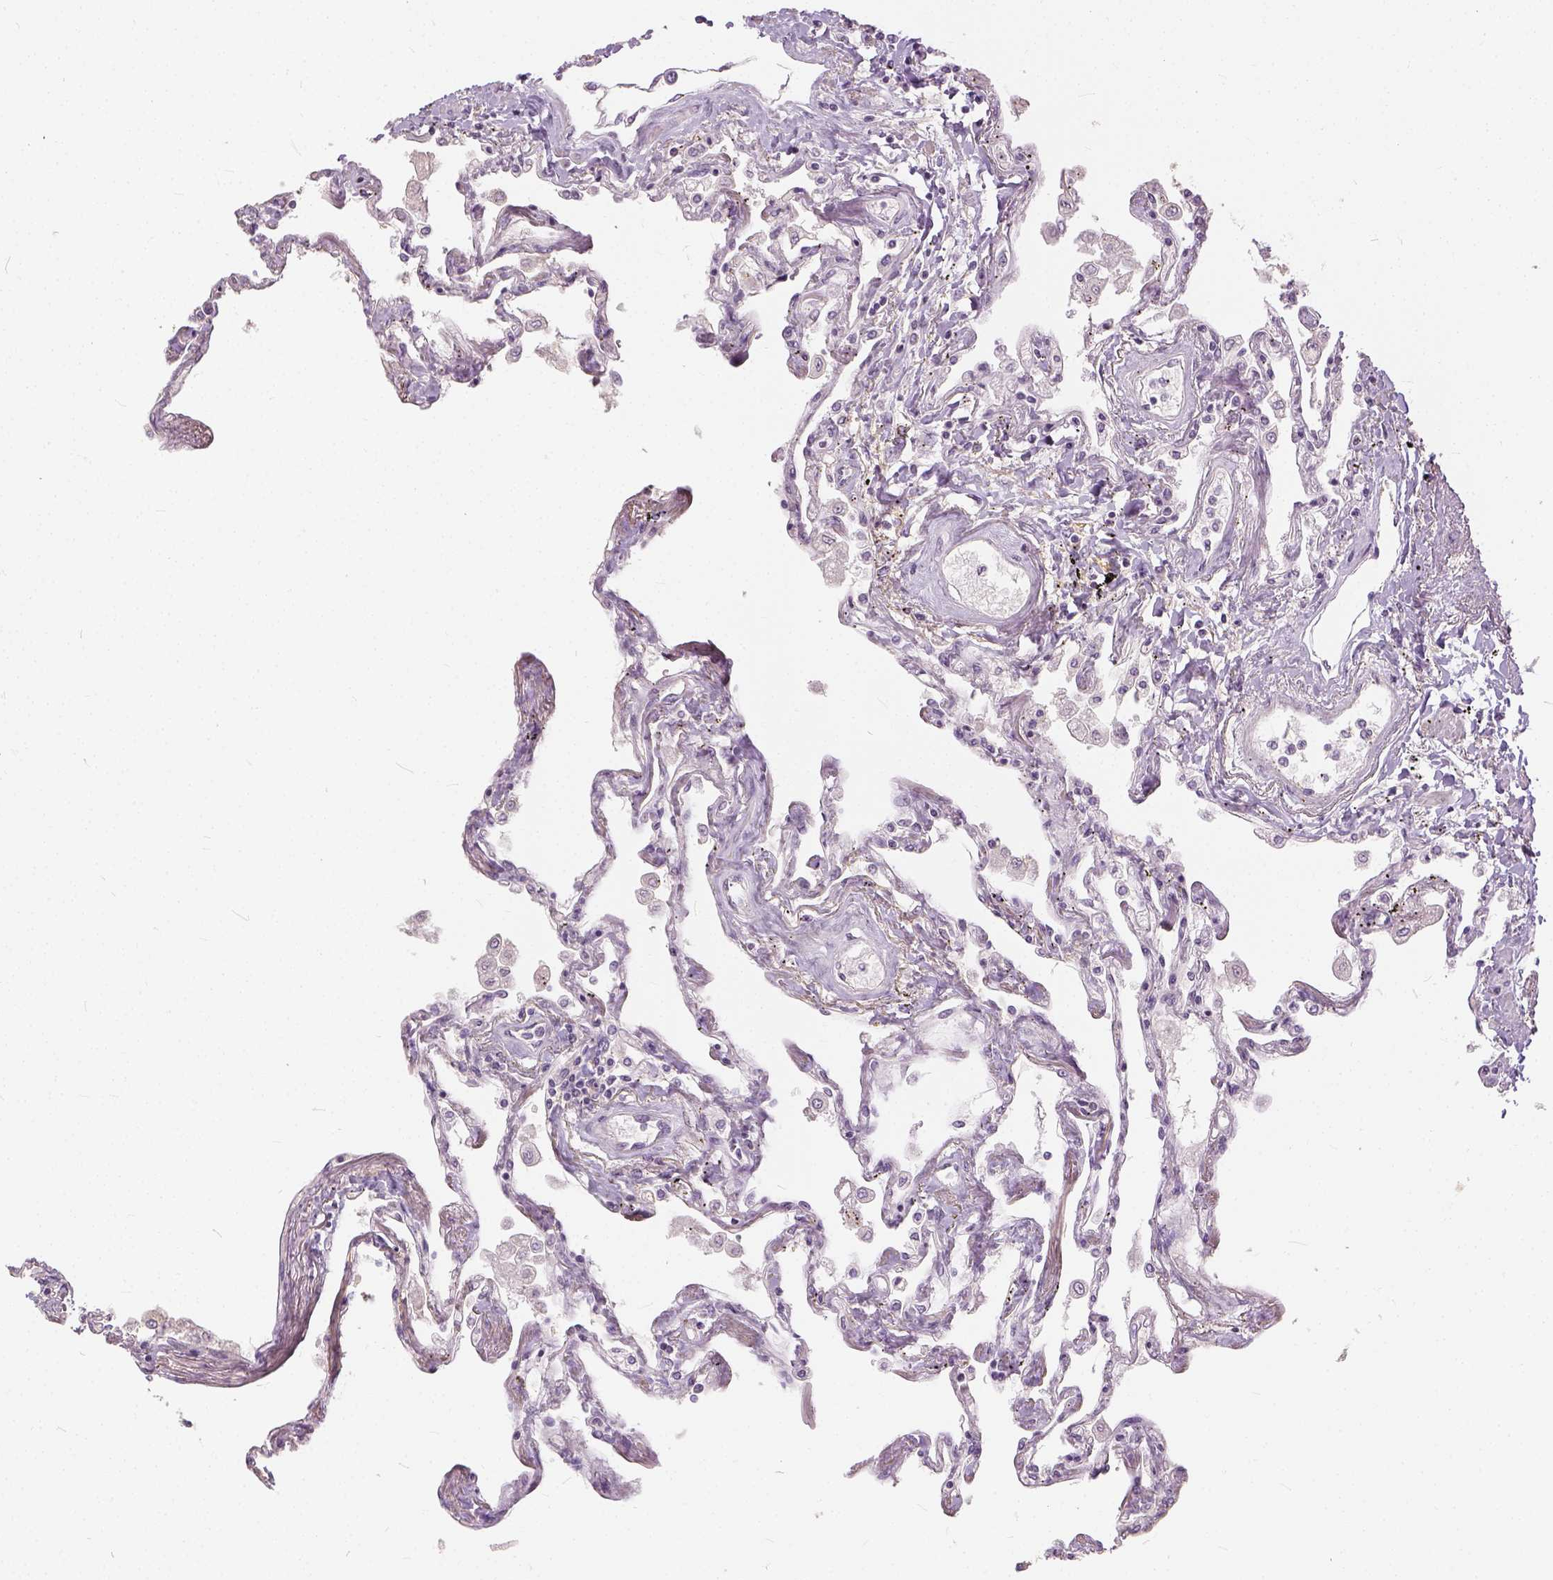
{"staining": {"intensity": "negative", "quantity": "none", "location": "none"}, "tissue": "lung", "cell_type": "Alveolar cells", "image_type": "normal", "snomed": [{"axis": "morphology", "description": "Normal tissue, NOS"}, {"axis": "morphology", "description": "Adenocarcinoma, NOS"}, {"axis": "topography", "description": "Cartilage tissue"}, {"axis": "topography", "description": "Lung"}], "caption": "An IHC histopathology image of unremarkable lung is shown. There is no staining in alveolar cells of lung. Brightfield microscopy of immunohistochemistry stained with DAB (3,3'-diaminobenzidine) (brown) and hematoxylin (blue), captured at high magnification.", "gene": "ANO2", "patient": {"sex": "female", "age": 67}}